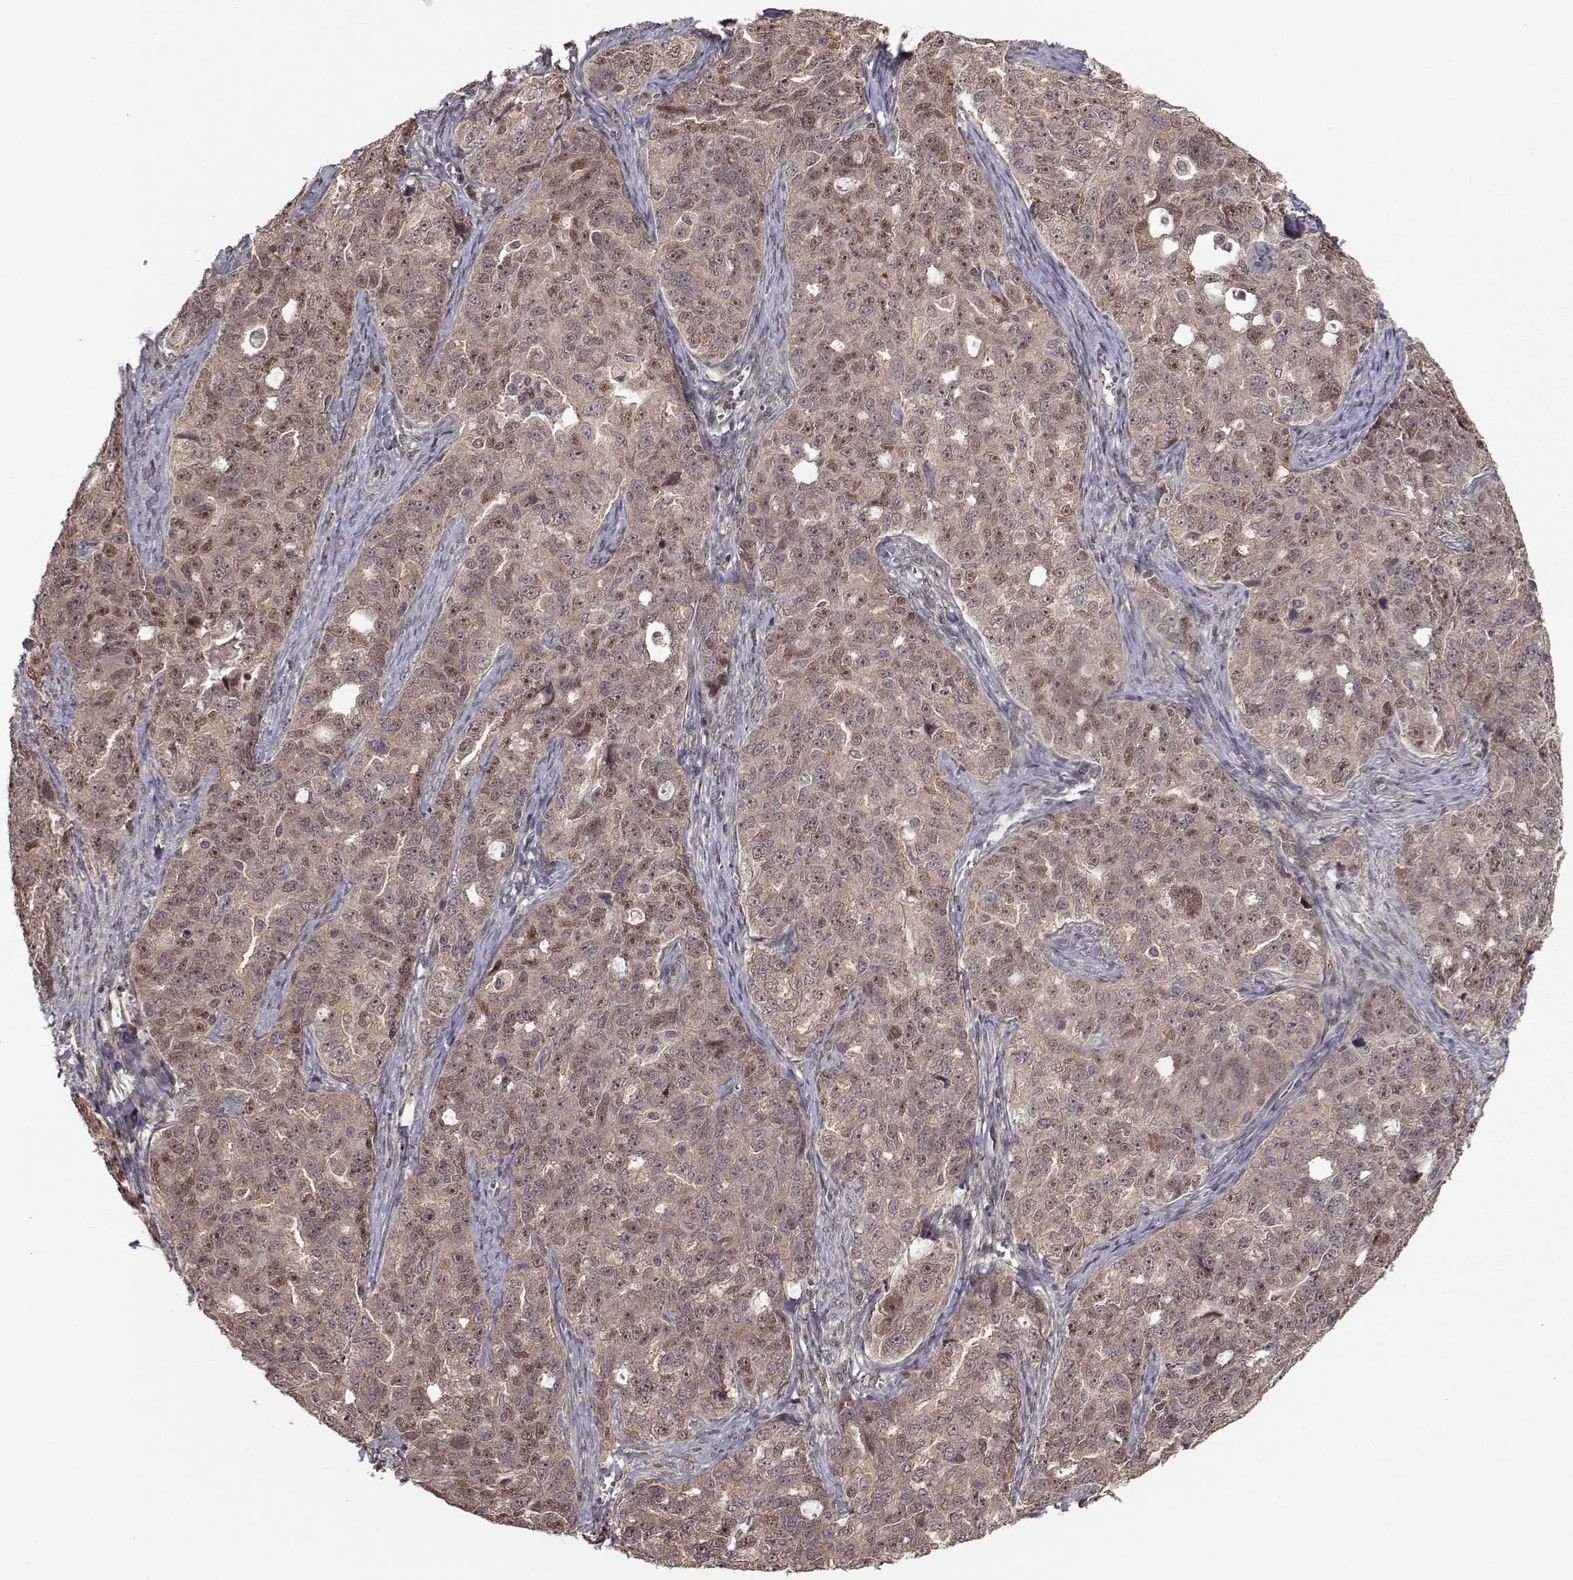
{"staining": {"intensity": "weak", "quantity": ">75%", "location": "cytoplasmic/membranous"}, "tissue": "ovarian cancer", "cell_type": "Tumor cells", "image_type": "cancer", "snomed": [{"axis": "morphology", "description": "Cystadenocarcinoma, serous, NOS"}, {"axis": "topography", "description": "Ovary"}], "caption": "The image displays immunohistochemical staining of ovarian cancer. There is weak cytoplasmic/membranous positivity is seen in about >75% of tumor cells.", "gene": "PLEKHG3", "patient": {"sex": "female", "age": 51}}